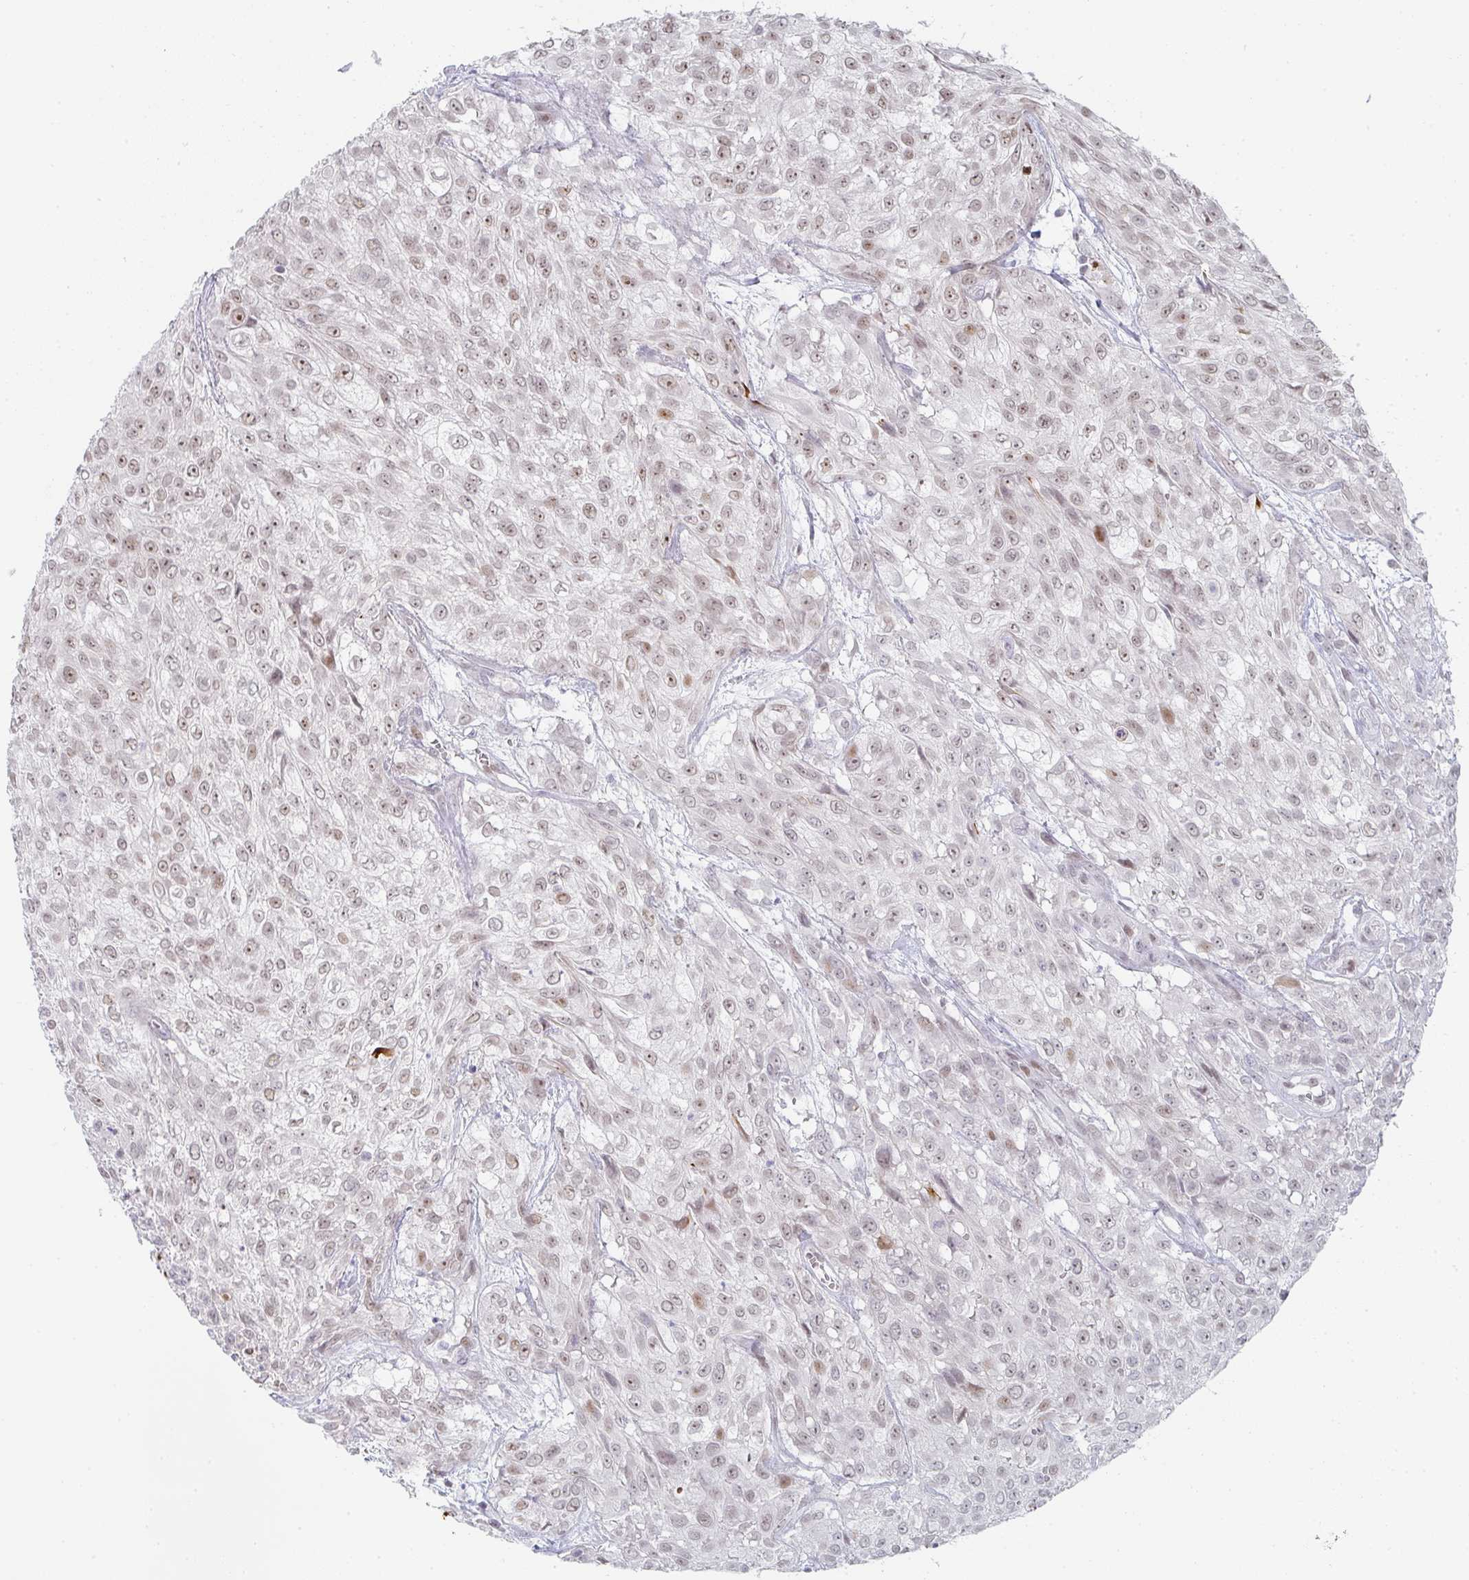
{"staining": {"intensity": "weak", "quantity": ">75%", "location": "nuclear"}, "tissue": "urothelial cancer", "cell_type": "Tumor cells", "image_type": "cancer", "snomed": [{"axis": "morphology", "description": "Urothelial carcinoma, High grade"}, {"axis": "topography", "description": "Urinary bladder"}], "caption": "Protein staining of urothelial cancer tissue shows weak nuclear positivity in approximately >75% of tumor cells.", "gene": "POU2AF2", "patient": {"sex": "male", "age": 57}}